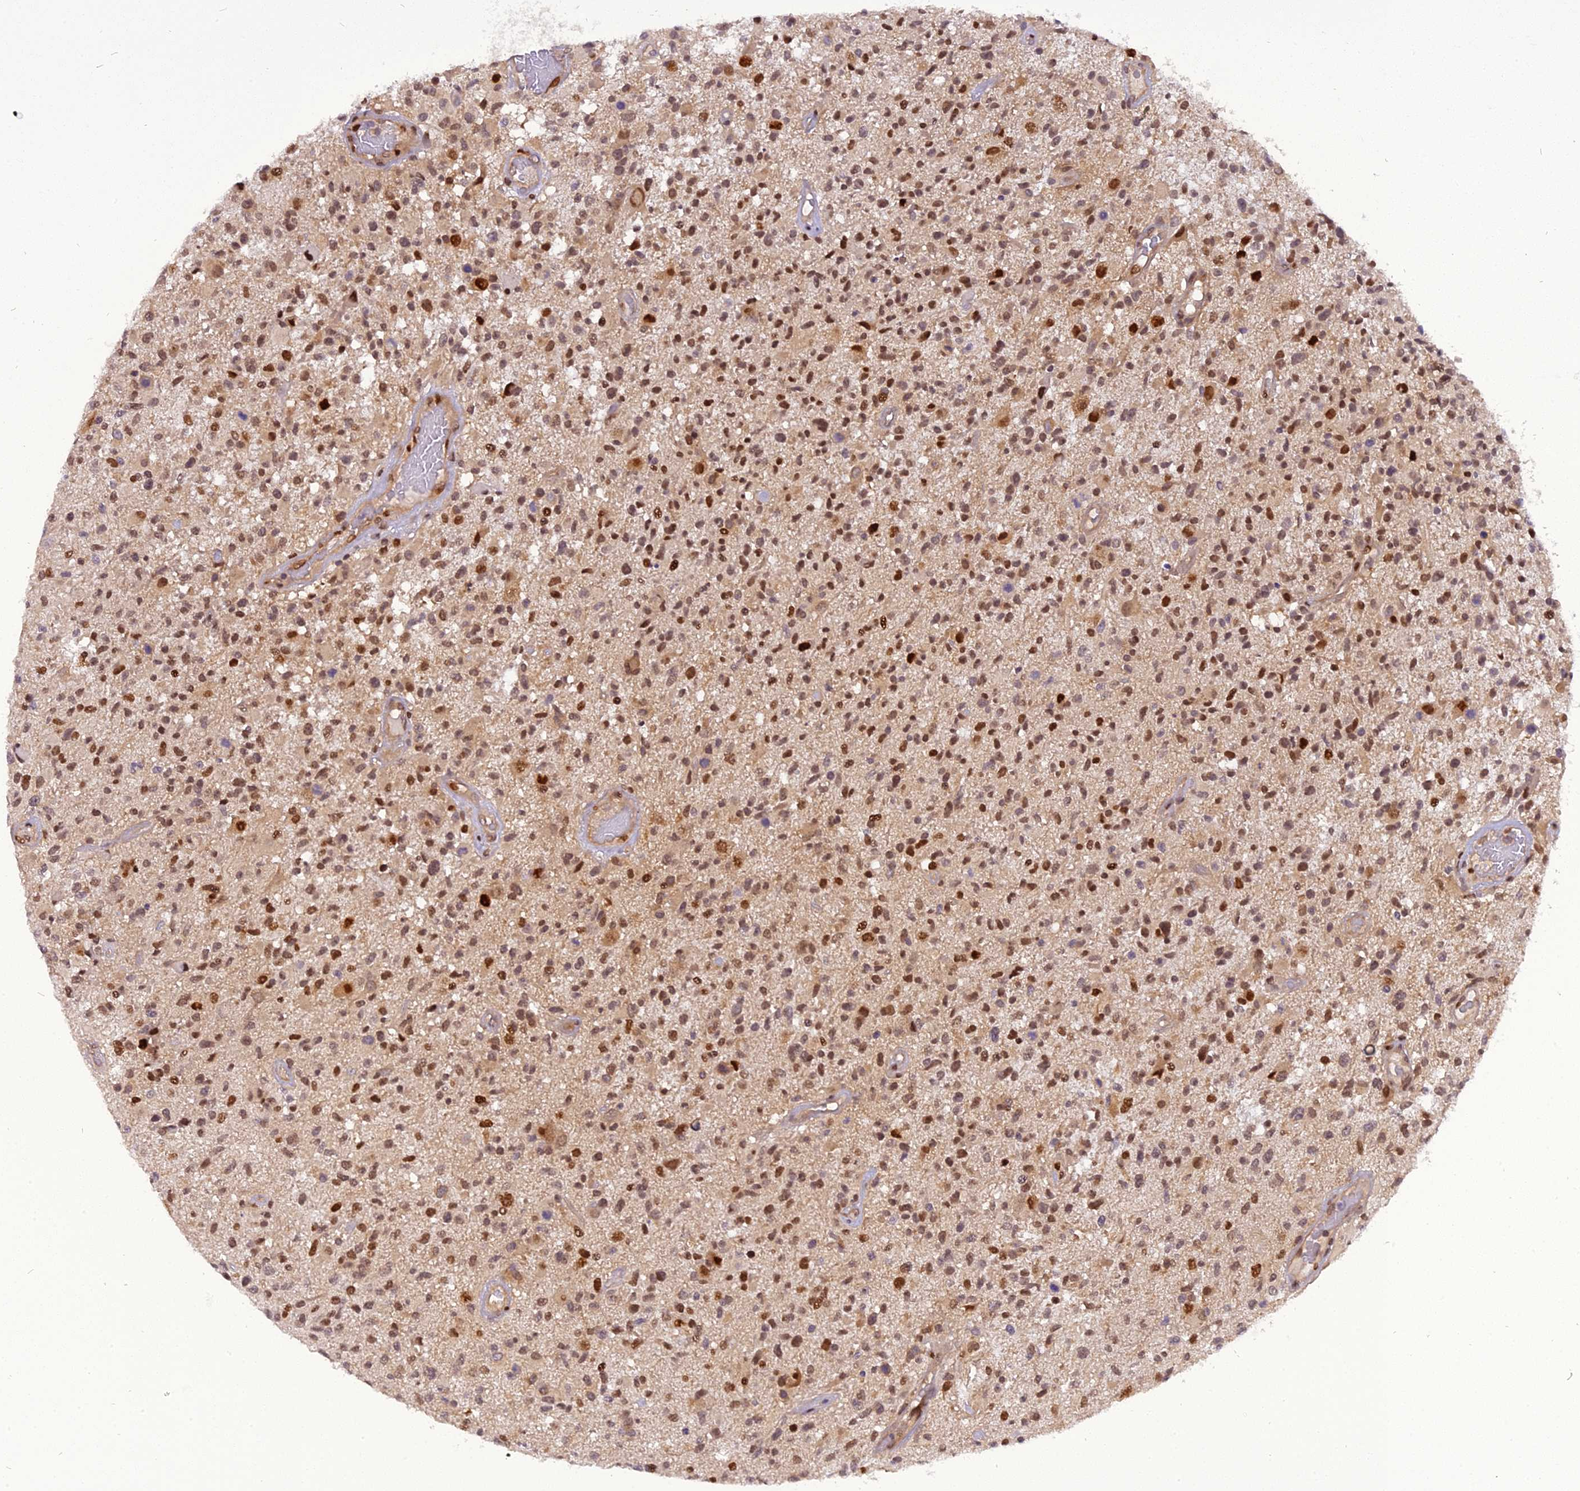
{"staining": {"intensity": "moderate", "quantity": ">75%", "location": "nuclear"}, "tissue": "glioma", "cell_type": "Tumor cells", "image_type": "cancer", "snomed": [{"axis": "morphology", "description": "Glioma, malignant, High grade"}, {"axis": "morphology", "description": "Glioblastoma, NOS"}, {"axis": "topography", "description": "Brain"}], "caption": "Malignant glioma (high-grade) tissue displays moderate nuclear staining in approximately >75% of tumor cells", "gene": "RABGGTA", "patient": {"sex": "male", "age": 60}}